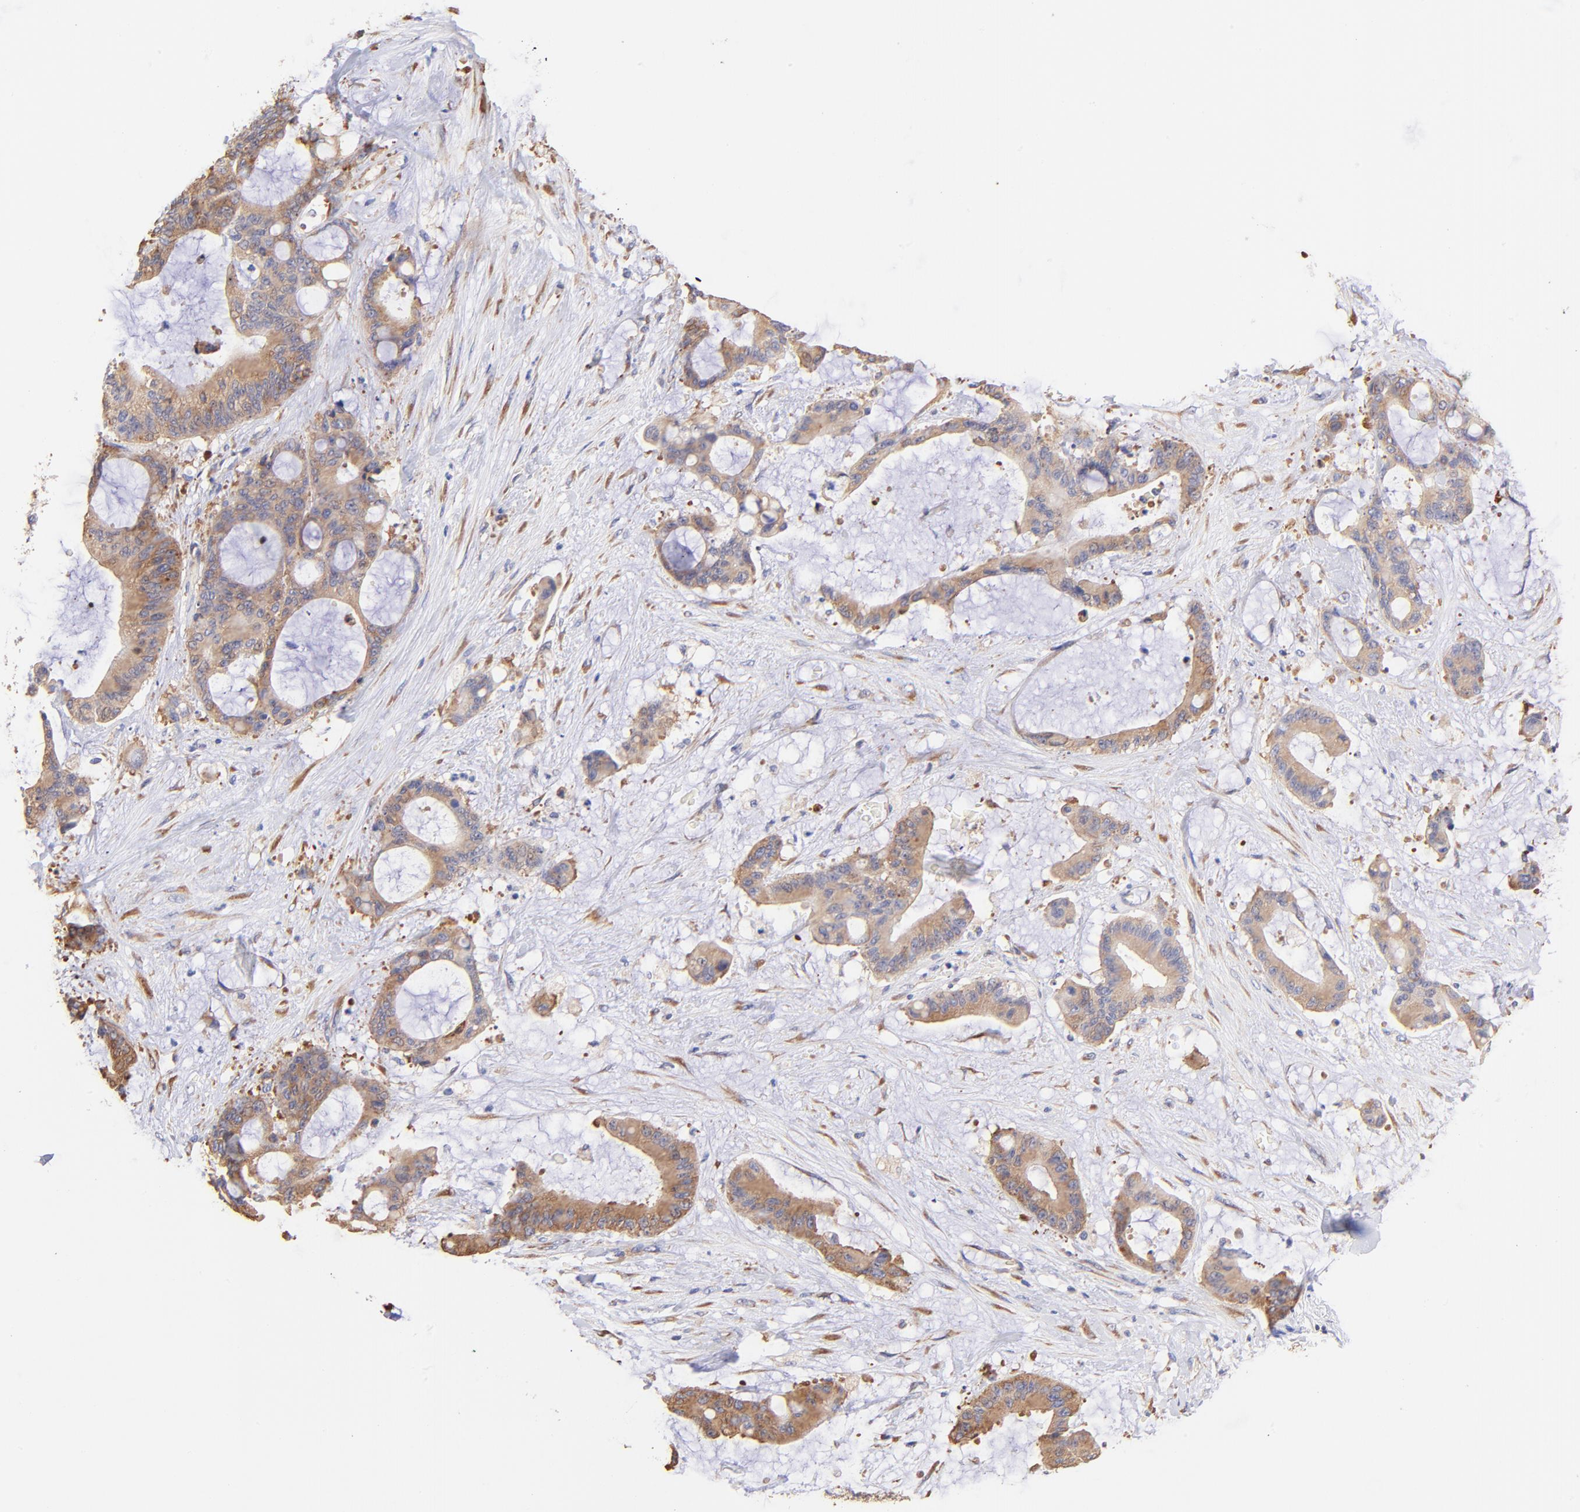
{"staining": {"intensity": "moderate", "quantity": ">75%", "location": "cytoplasmic/membranous"}, "tissue": "liver cancer", "cell_type": "Tumor cells", "image_type": "cancer", "snomed": [{"axis": "morphology", "description": "Cholangiocarcinoma"}, {"axis": "topography", "description": "Liver"}], "caption": "Immunohistochemistry (DAB) staining of human liver cancer (cholangiocarcinoma) shows moderate cytoplasmic/membranous protein staining in about >75% of tumor cells. The protein of interest is shown in brown color, while the nuclei are stained blue.", "gene": "RPL30", "patient": {"sex": "female", "age": 73}}